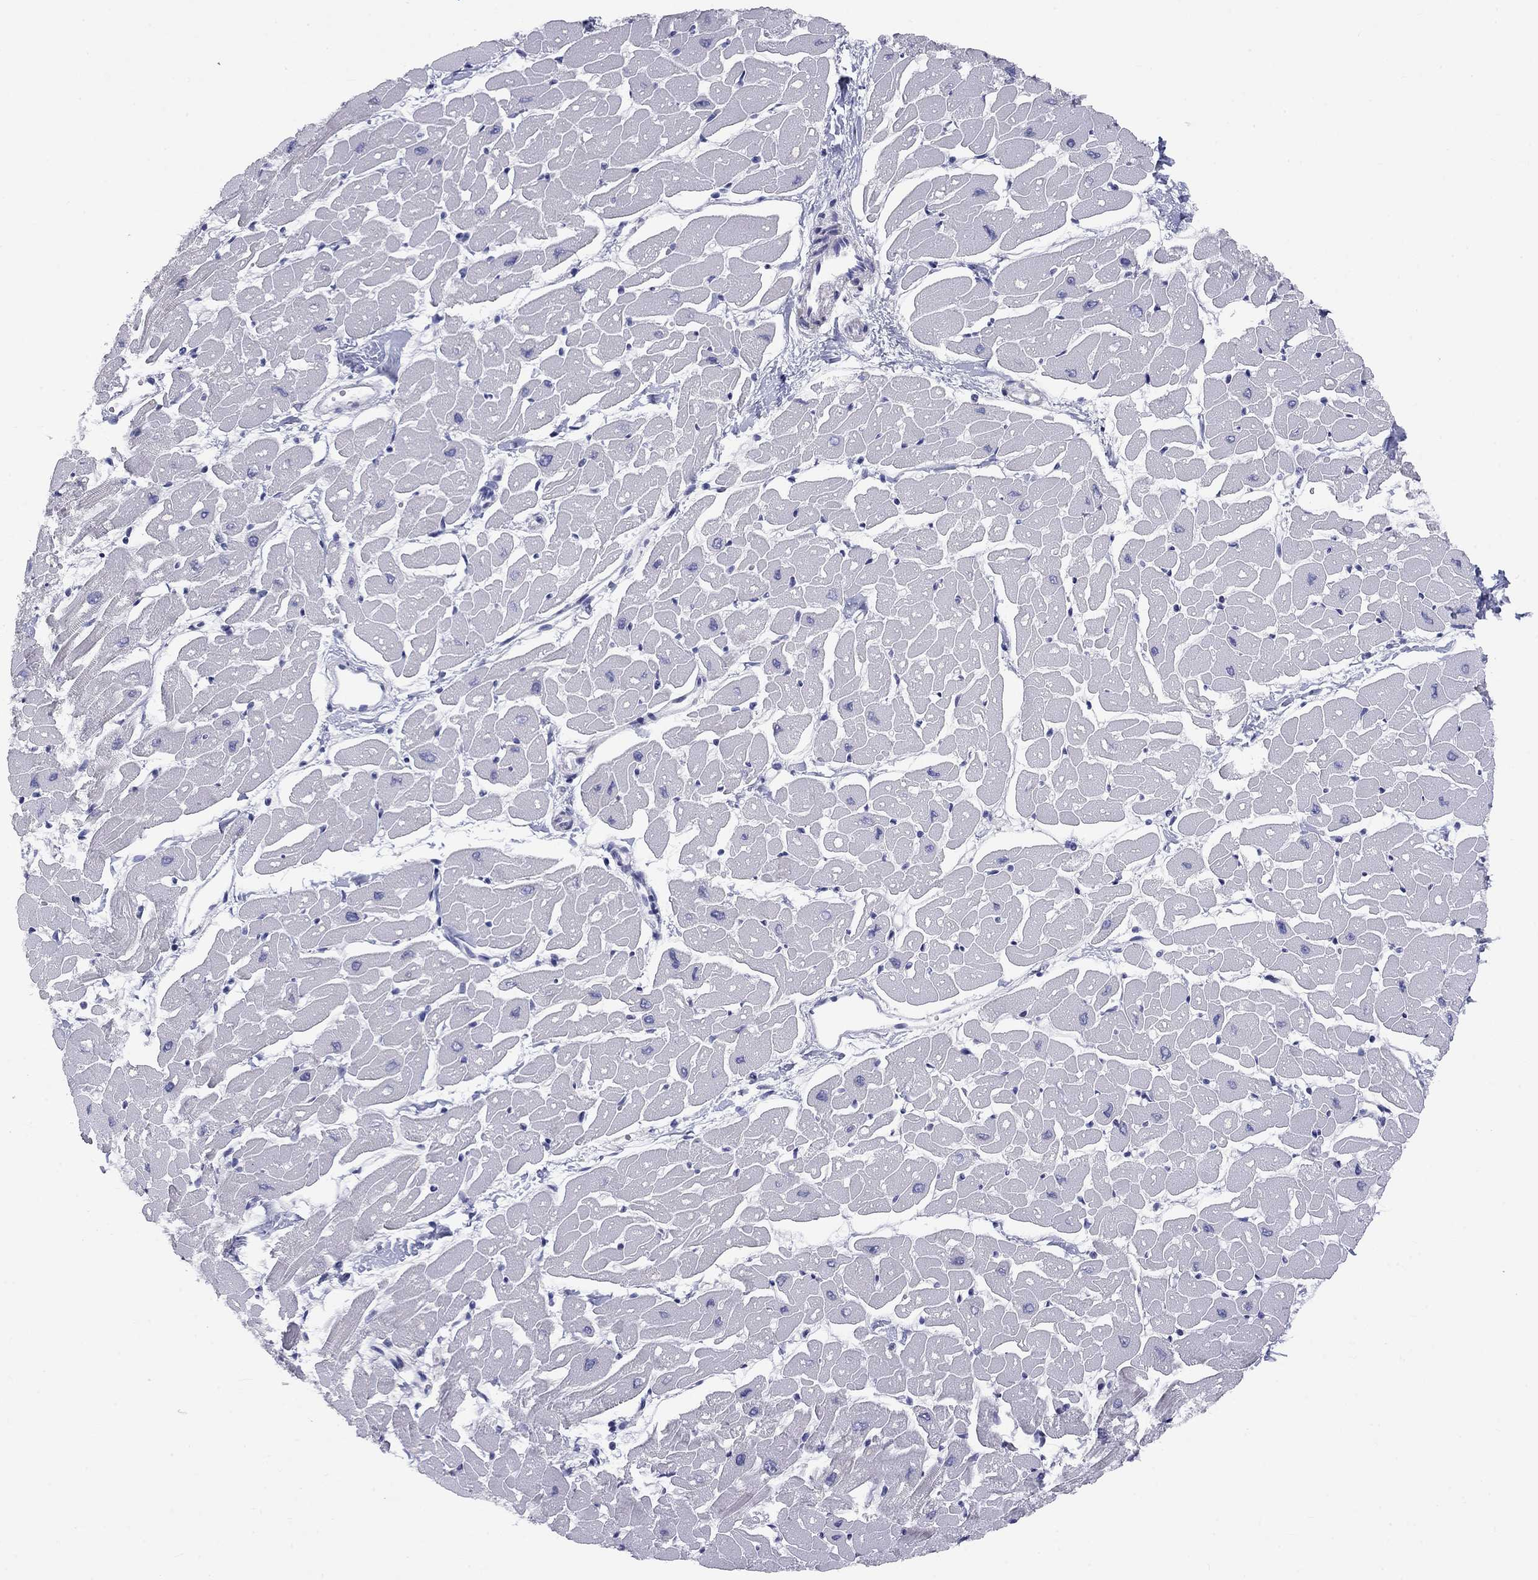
{"staining": {"intensity": "negative", "quantity": "none", "location": "none"}, "tissue": "heart muscle", "cell_type": "Cardiomyocytes", "image_type": "normal", "snomed": [{"axis": "morphology", "description": "Normal tissue, NOS"}, {"axis": "topography", "description": "Heart"}], "caption": "DAB (3,3'-diaminobenzidine) immunohistochemical staining of unremarkable human heart muscle exhibits no significant positivity in cardiomyocytes. The staining is performed using DAB (3,3'-diaminobenzidine) brown chromogen with nuclei counter-stained in using hematoxylin.", "gene": "CACNA1A", "patient": {"sex": "male", "age": 57}}